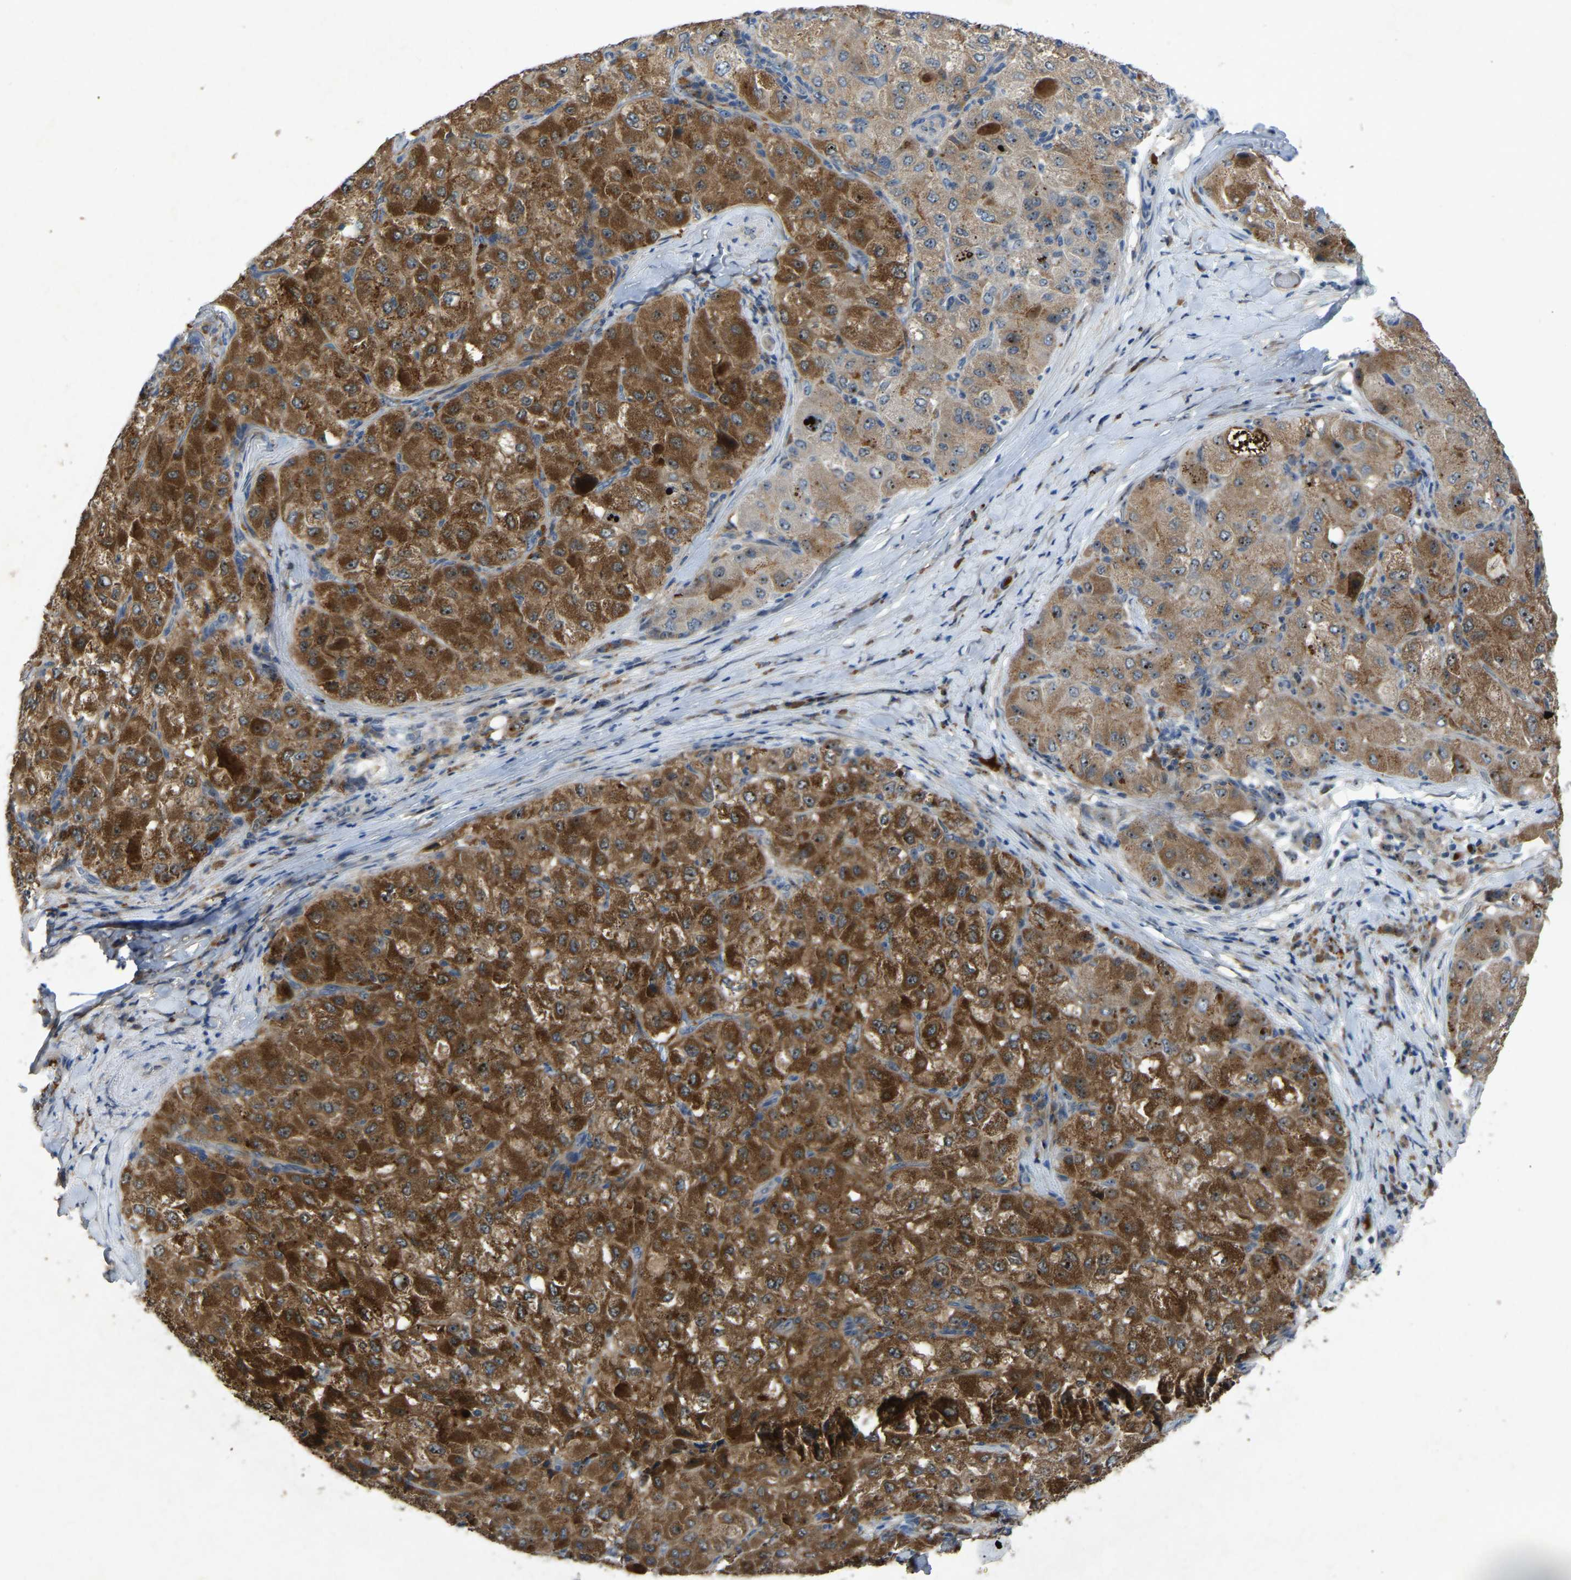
{"staining": {"intensity": "strong", "quantity": ">75%", "location": "cytoplasmic/membranous"}, "tissue": "liver cancer", "cell_type": "Tumor cells", "image_type": "cancer", "snomed": [{"axis": "morphology", "description": "Carcinoma, Hepatocellular, NOS"}, {"axis": "topography", "description": "Liver"}], "caption": "Immunohistochemistry (IHC) staining of liver cancer, which exhibits high levels of strong cytoplasmic/membranous staining in approximately >75% of tumor cells indicating strong cytoplasmic/membranous protein positivity. The staining was performed using DAB (3,3'-diaminobenzidine) (brown) for protein detection and nuclei were counterstained in hematoxylin (blue).", "gene": "FHIT", "patient": {"sex": "male", "age": 80}}